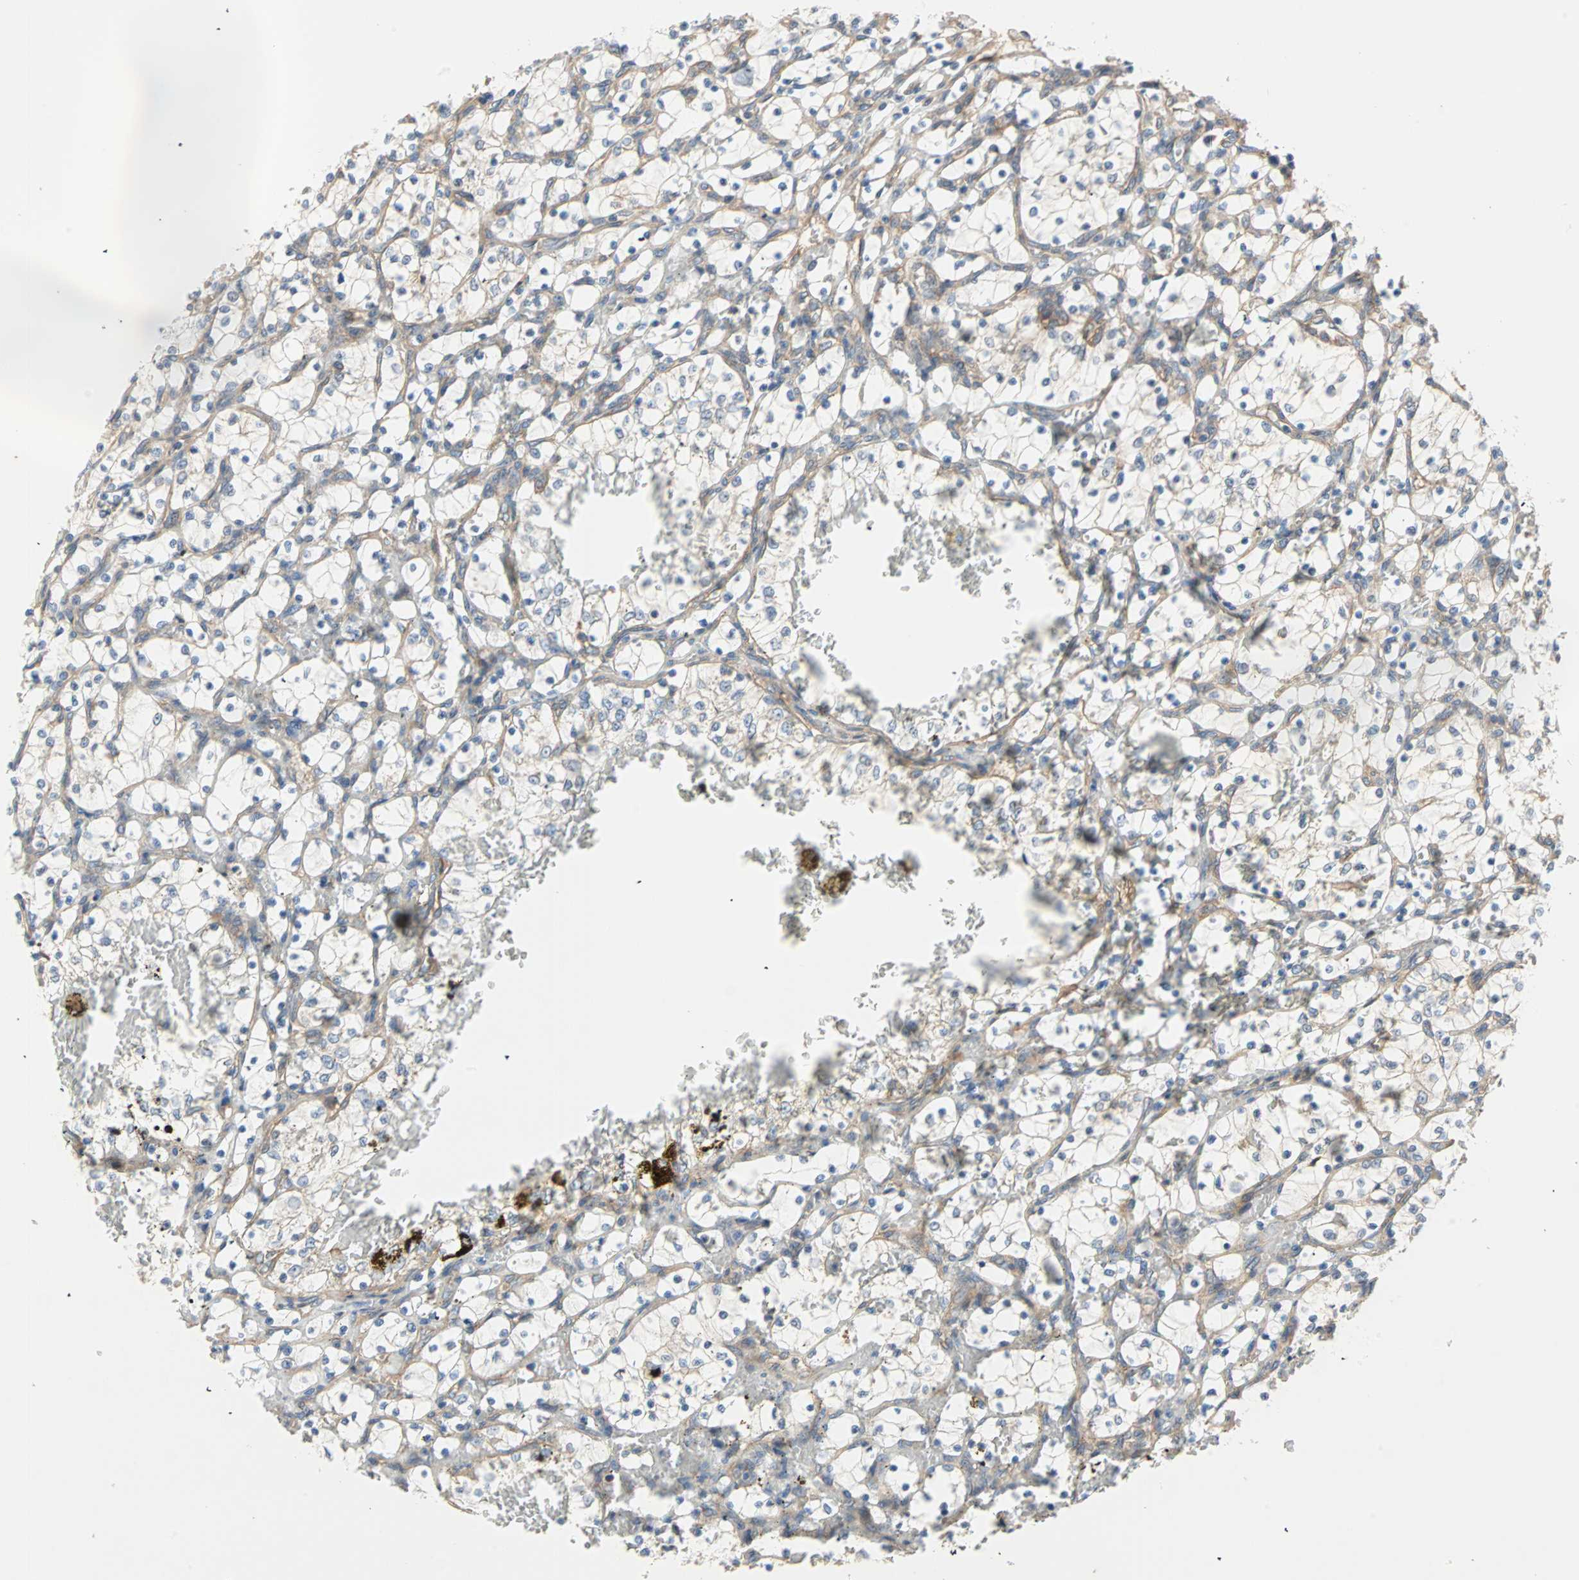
{"staining": {"intensity": "weak", "quantity": "25%-75%", "location": "cytoplasmic/membranous"}, "tissue": "renal cancer", "cell_type": "Tumor cells", "image_type": "cancer", "snomed": [{"axis": "morphology", "description": "Adenocarcinoma, NOS"}, {"axis": "topography", "description": "Kidney"}], "caption": "Immunohistochemical staining of renal adenocarcinoma reveals low levels of weak cytoplasmic/membranous protein staining in approximately 25%-75% of tumor cells.", "gene": "PDE8A", "patient": {"sex": "female", "age": 69}}